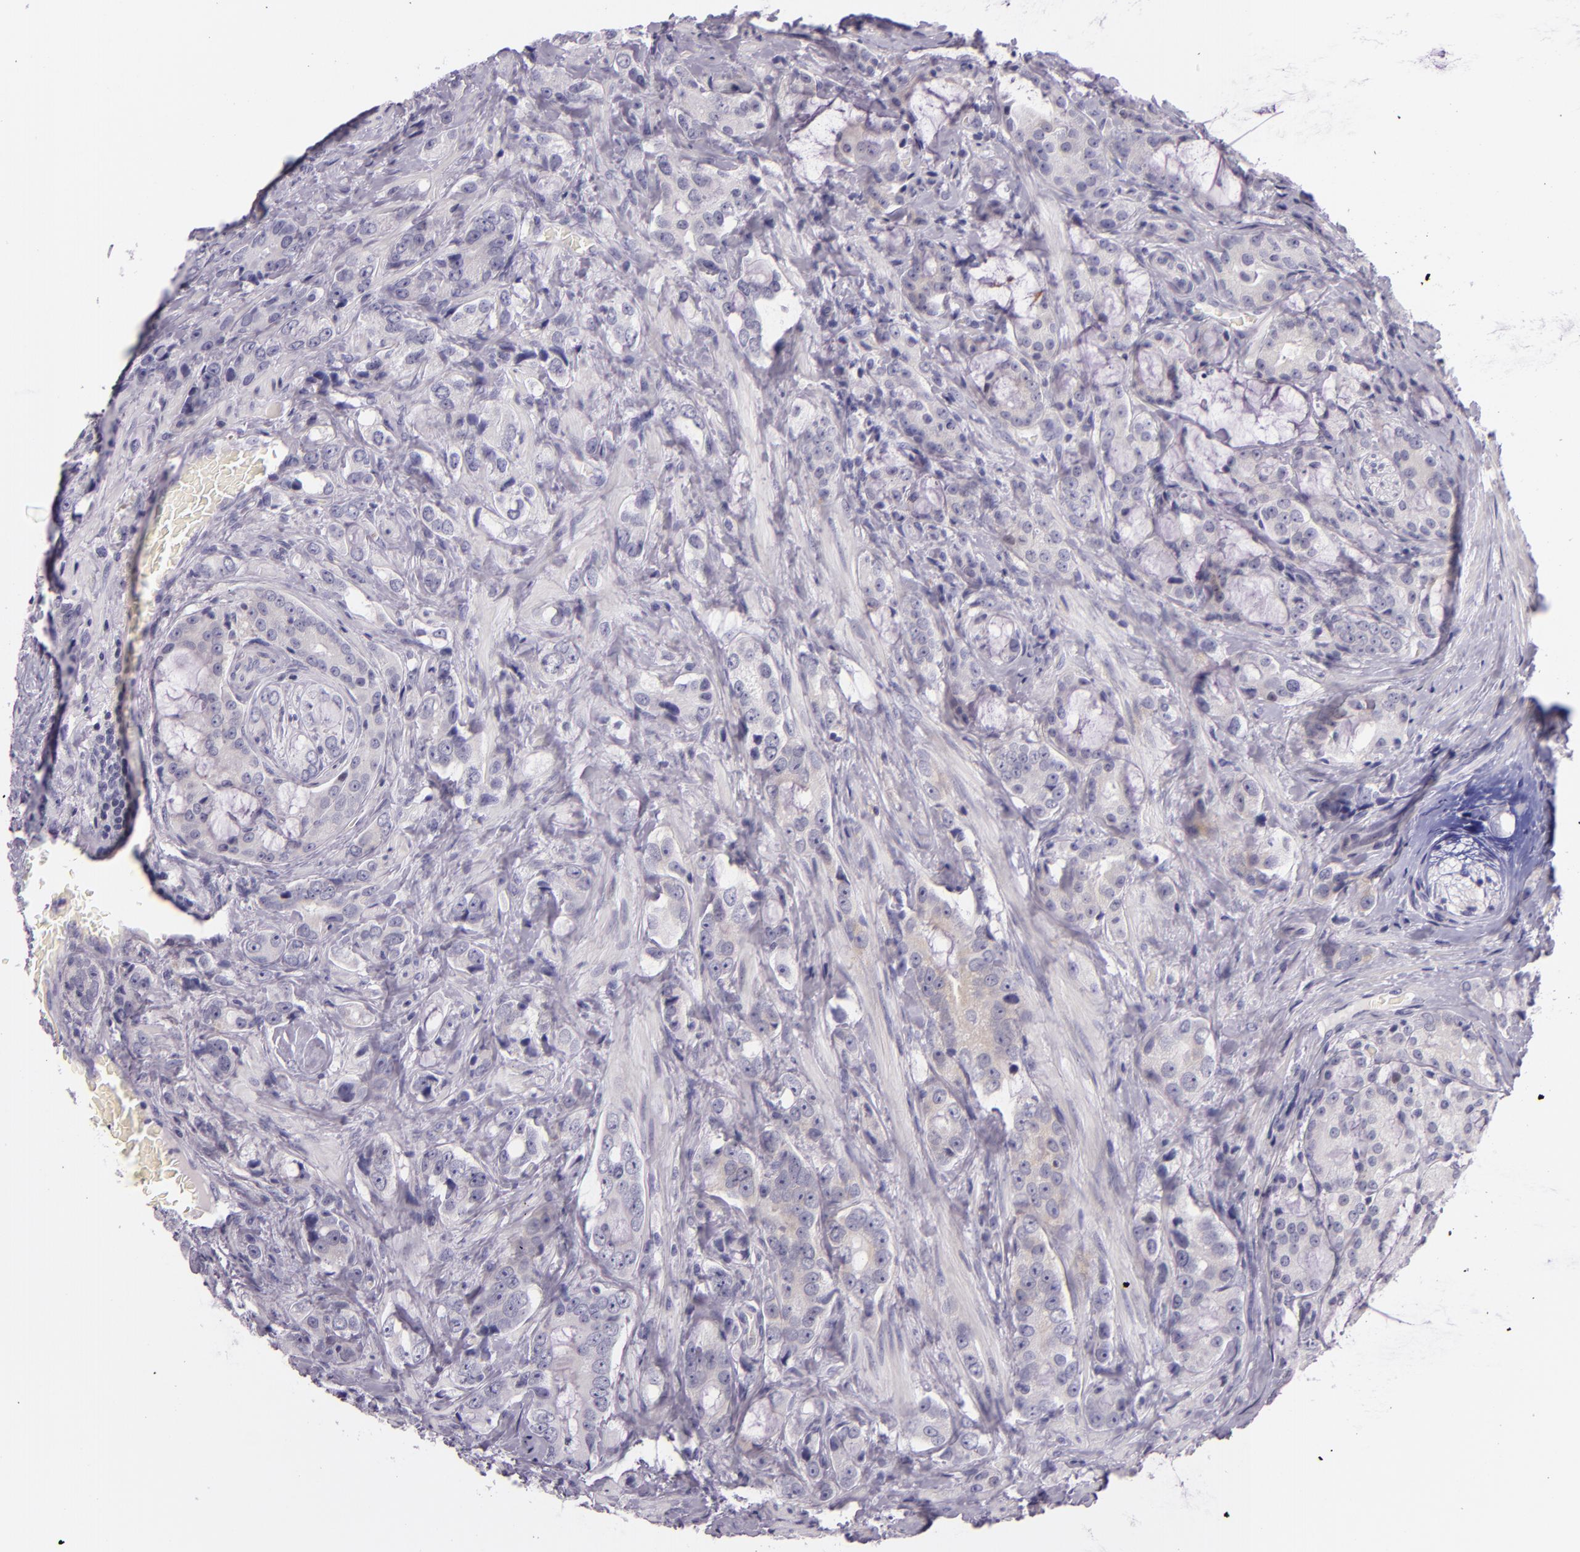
{"staining": {"intensity": "negative", "quantity": "none", "location": "none"}, "tissue": "prostate cancer", "cell_type": "Tumor cells", "image_type": "cancer", "snomed": [{"axis": "morphology", "description": "Adenocarcinoma, Medium grade"}, {"axis": "topography", "description": "Prostate"}], "caption": "IHC of human medium-grade adenocarcinoma (prostate) shows no staining in tumor cells.", "gene": "HSP90AA1", "patient": {"sex": "male", "age": 70}}